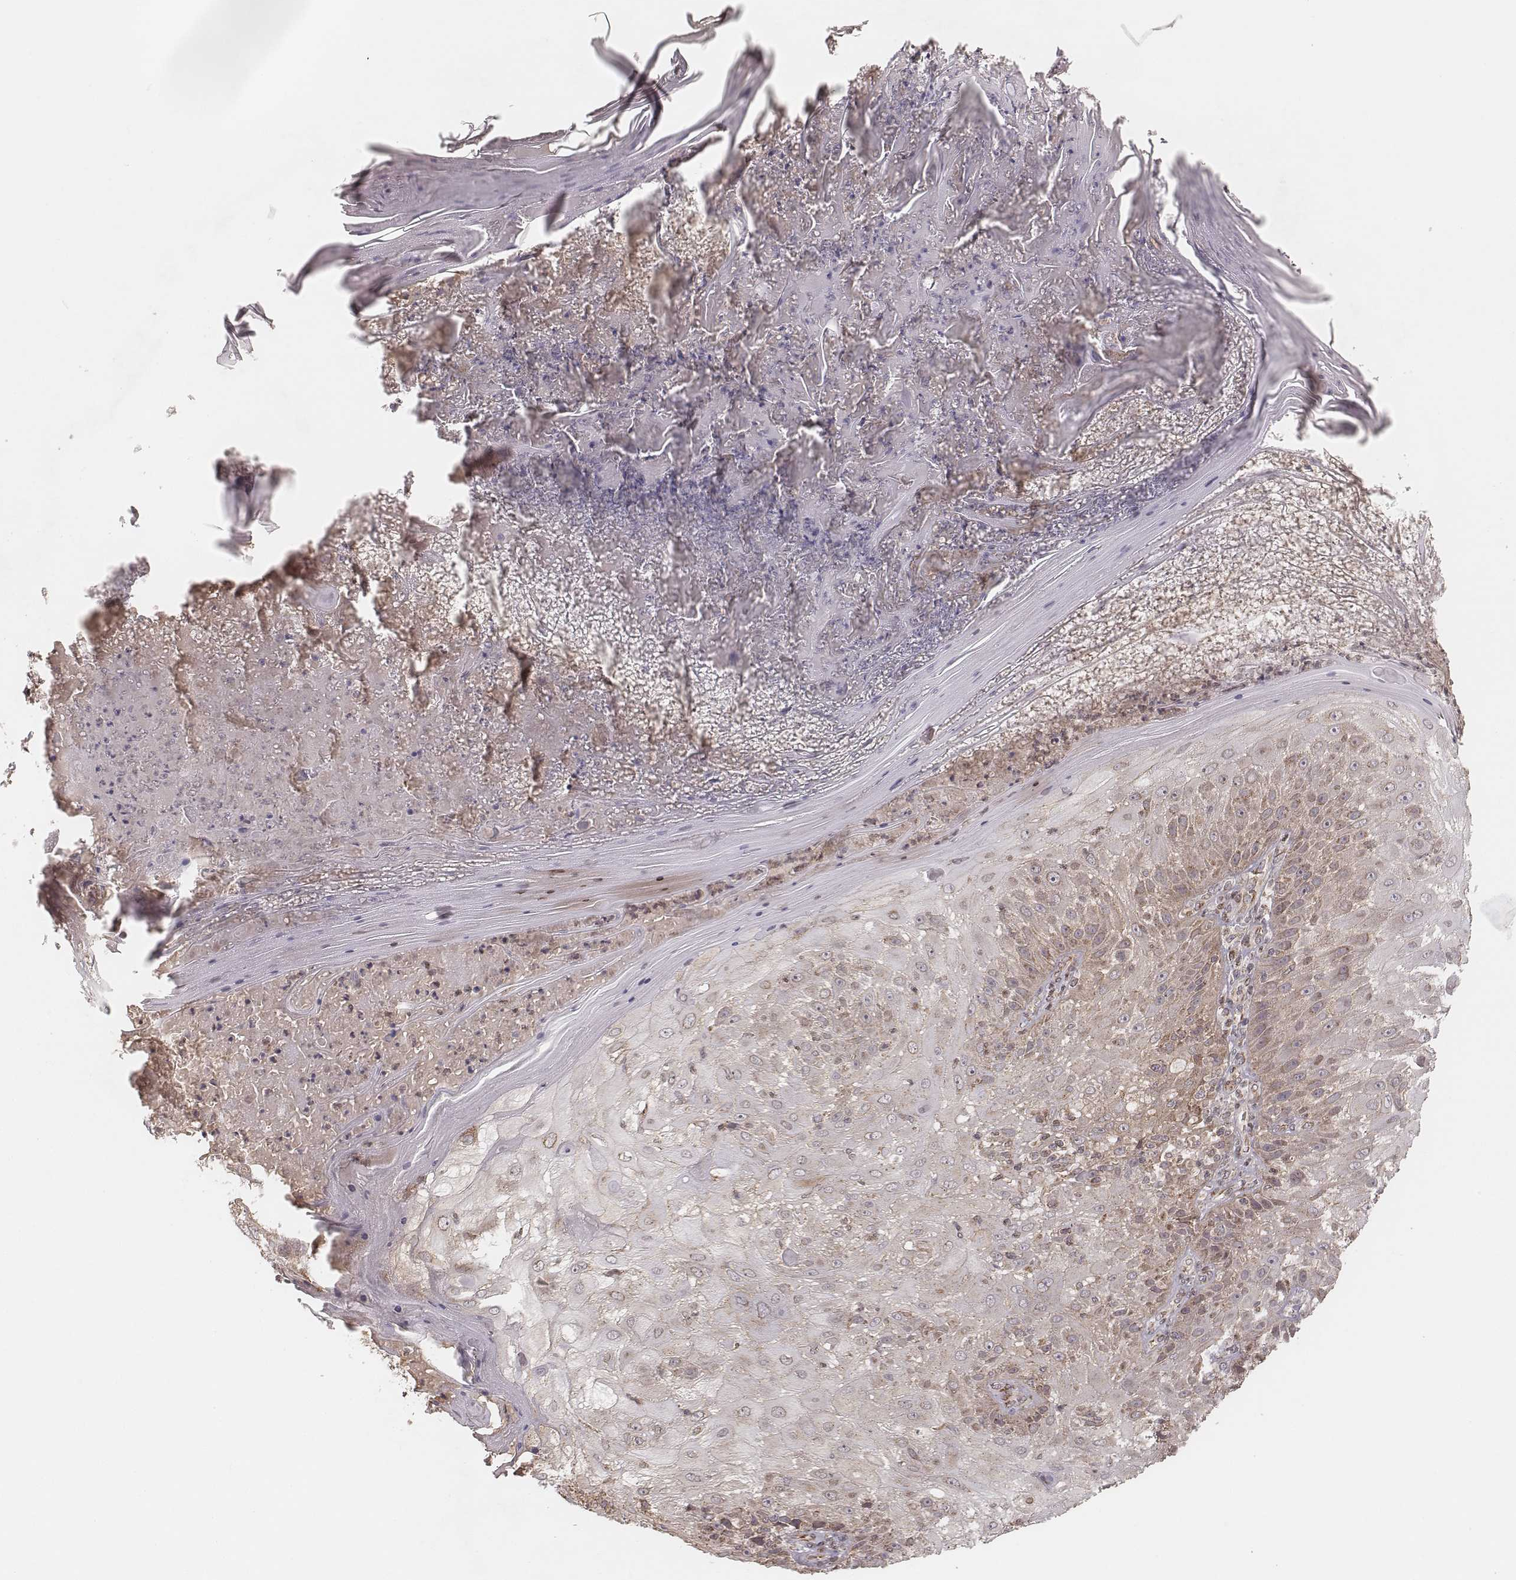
{"staining": {"intensity": "weak", "quantity": ">75%", "location": "cytoplasmic/membranous"}, "tissue": "skin cancer", "cell_type": "Tumor cells", "image_type": "cancer", "snomed": [{"axis": "morphology", "description": "Normal tissue, NOS"}, {"axis": "morphology", "description": "Squamous cell carcinoma, NOS"}, {"axis": "topography", "description": "Skin"}], "caption": "DAB (3,3'-diaminobenzidine) immunohistochemical staining of human squamous cell carcinoma (skin) exhibits weak cytoplasmic/membranous protein staining in approximately >75% of tumor cells.", "gene": "MYO19", "patient": {"sex": "female", "age": 83}}